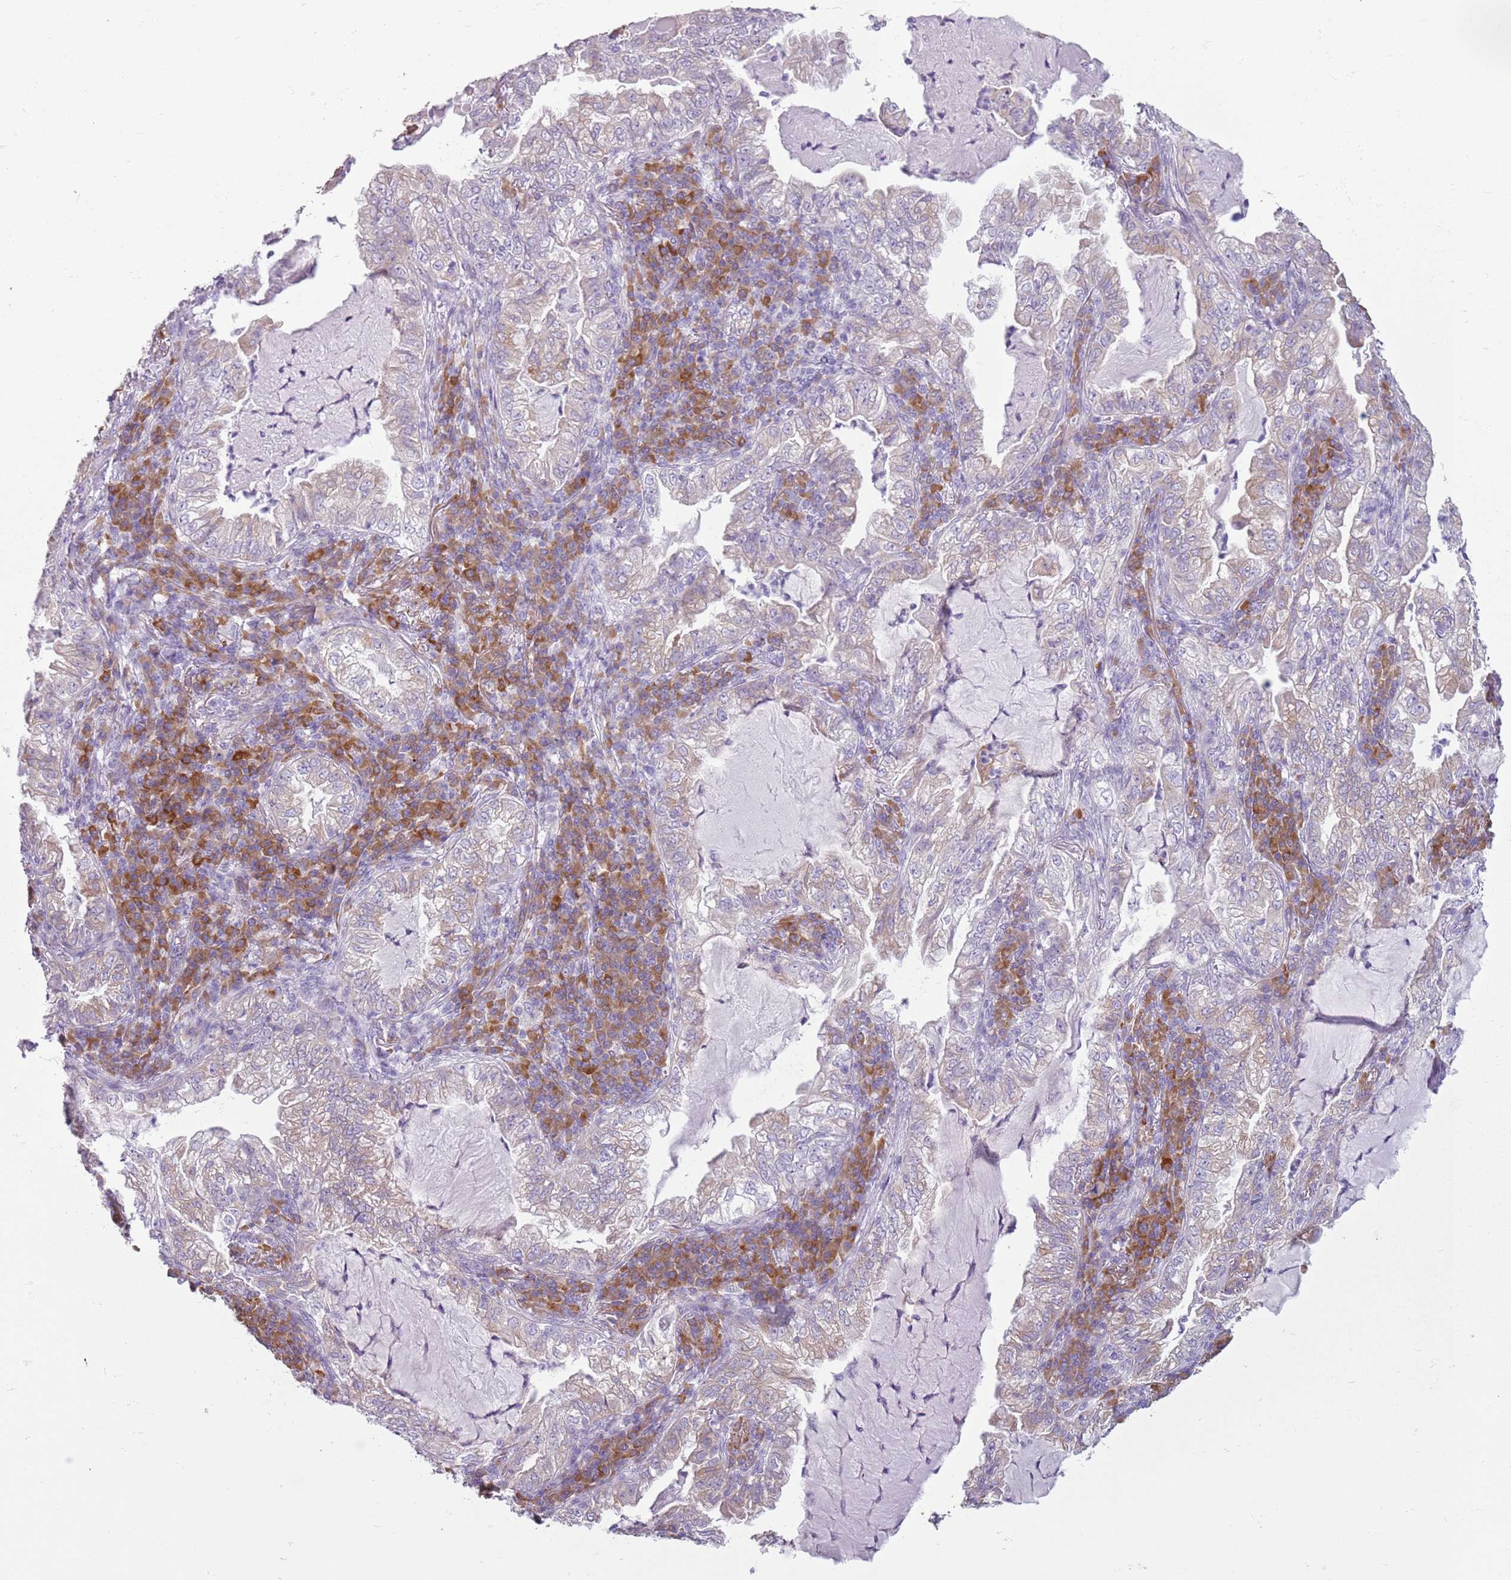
{"staining": {"intensity": "weak", "quantity": "25%-75%", "location": "cytoplasmic/membranous"}, "tissue": "lung cancer", "cell_type": "Tumor cells", "image_type": "cancer", "snomed": [{"axis": "morphology", "description": "Adenocarcinoma, NOS"}, {"axis": "topography", "description": "Lung"}], "caption": "Weak cytoplasmic/membranous protein staining is appreciated in approximately 25%-75% of tumor cells in lung cancer (adenocarcinoma).", "gene": "HYOU1", "patient": {"sex": "female", "age": 73}}